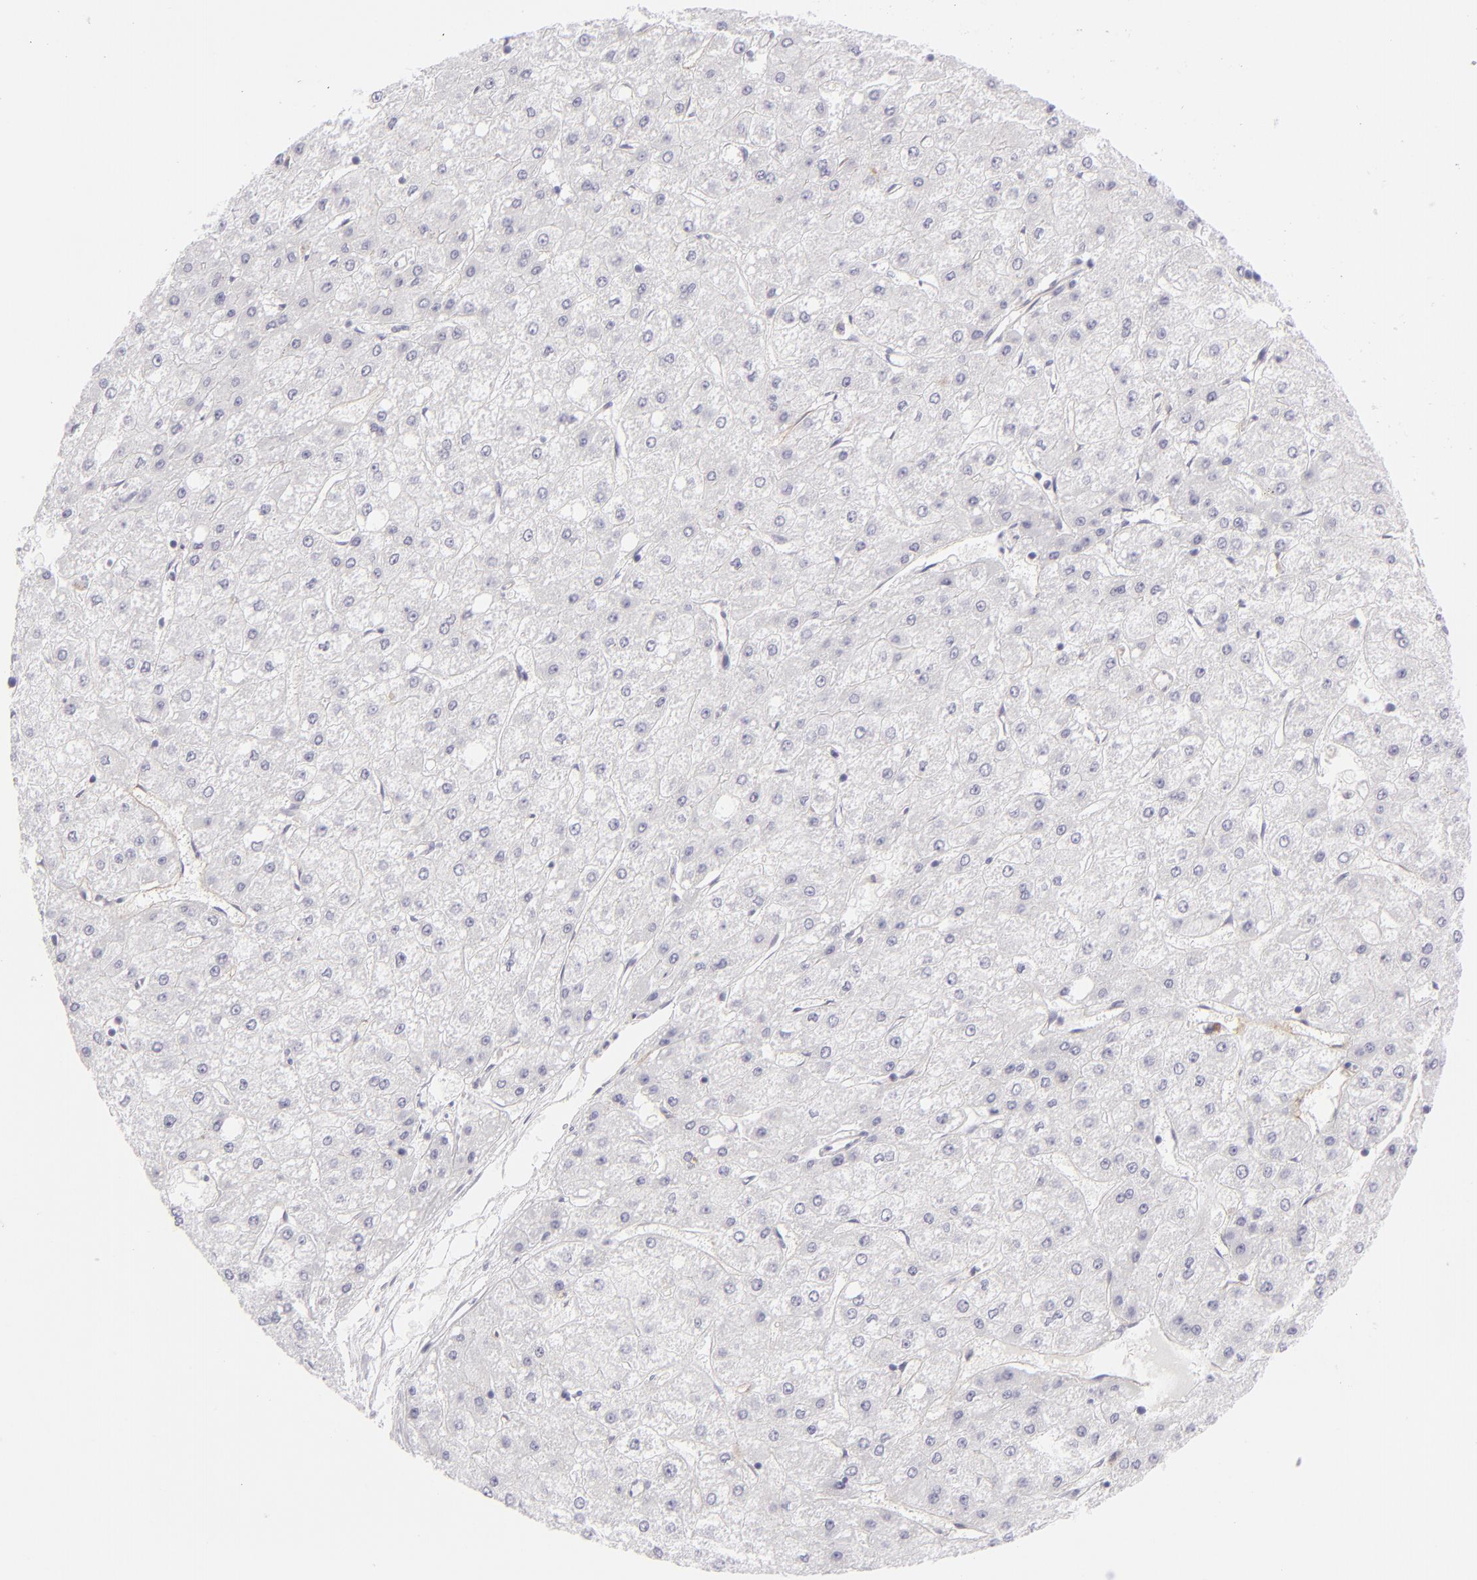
{"staining": {"intensity": "negative", "quantity": "none", "location": "none"}, "tissue": "liver cancer", "cell_type": "Tumor cells", "image_type": "cancer", "snomed": [{"axis": "morphology", "description": "Carcinoma, Hepatocellular, NOS"}, {"axis": "topography", "description": "Liver"}], "caption": "Tumor cells are negative for protein expression in human liver cancer (hepatocellular carcinoma).", "gene": "THBD", "patient": {"sex": "female", "age": 52}}